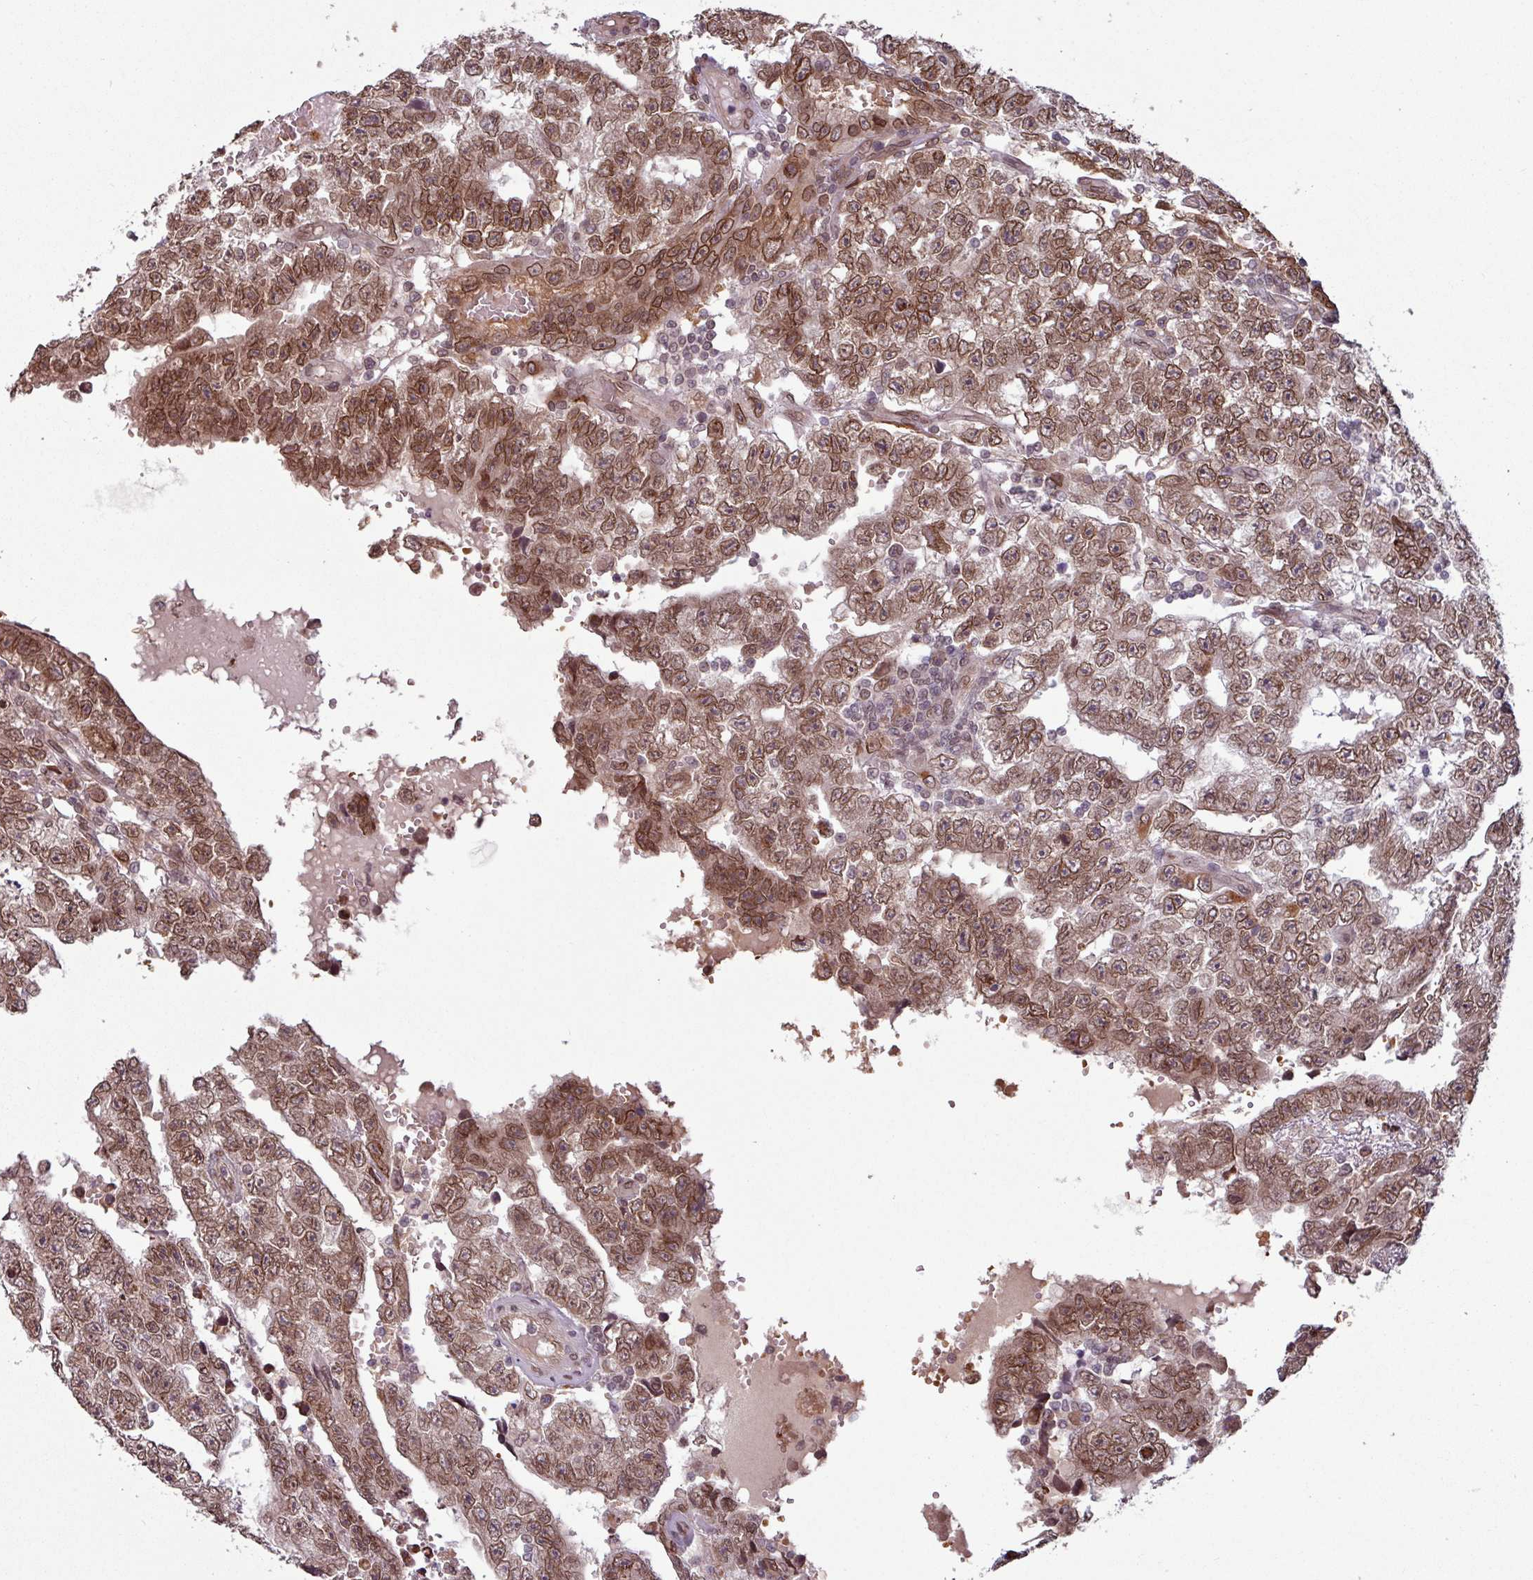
{"staining": {"intensity": "moderate", "quantity": ">75%", "location": "cytoplasmic/membranous,nuclear"}, "tissue": "testis cancer", "cell_type": "Tumor cells", "image_type": "cancer", "snomed": [{"axis": "morphology", "description": "Carcinoma, Embryonal, NOS"}, {"axis": "topography", "description": "Testis"}], "caption": "This image reveals testis cancer stained with immunohistochemistry (IHC) to label a protein in brown. The cytoplasmic/membranous and nuclear of tumor cells show moderate positivity for the protein. Nuclei are counter-stained blue.", "gene": "RBM4B", "patient": {"sex": "male", "age": 25}}